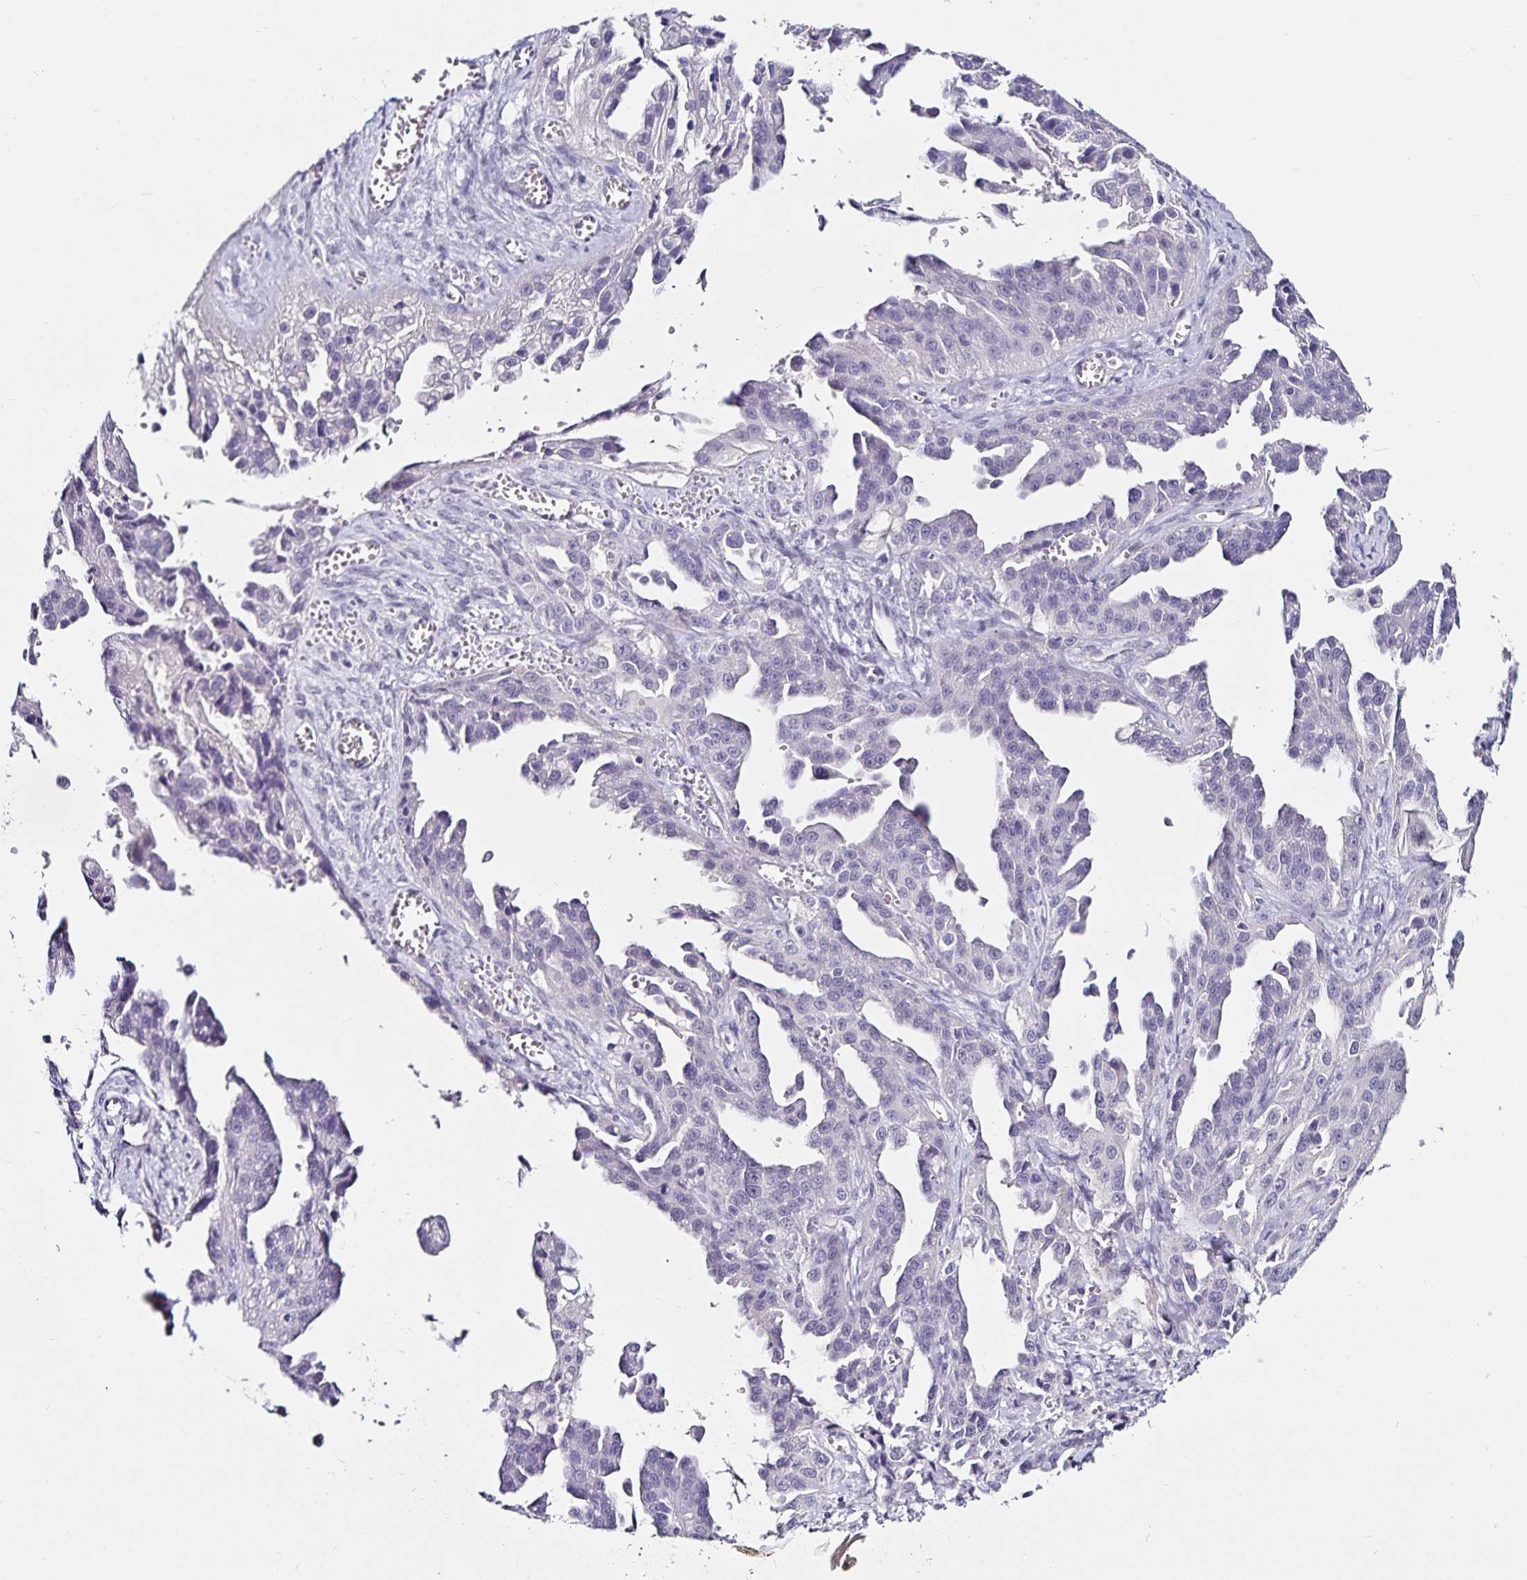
{"staining": {"intensity": "negative", "quantity": "none", "location": "none"}, "tissue": "ovarian cancer", "cell_type": "Tumor cells", "image_type": "cancer", "snomed": [{"axis": "morphology", "description": "Cystadenocarcinoma, serous, NOS"}, {"axis": "topography", "description": "Ovary"}], "caption": "The immunohistochemistry image has no significant expression in tumor cells of serous cystadenocarcinoma (ovarian) tissue.", "gene": "TSPAN7", "patient": {"sex": "female", "age": 75}}